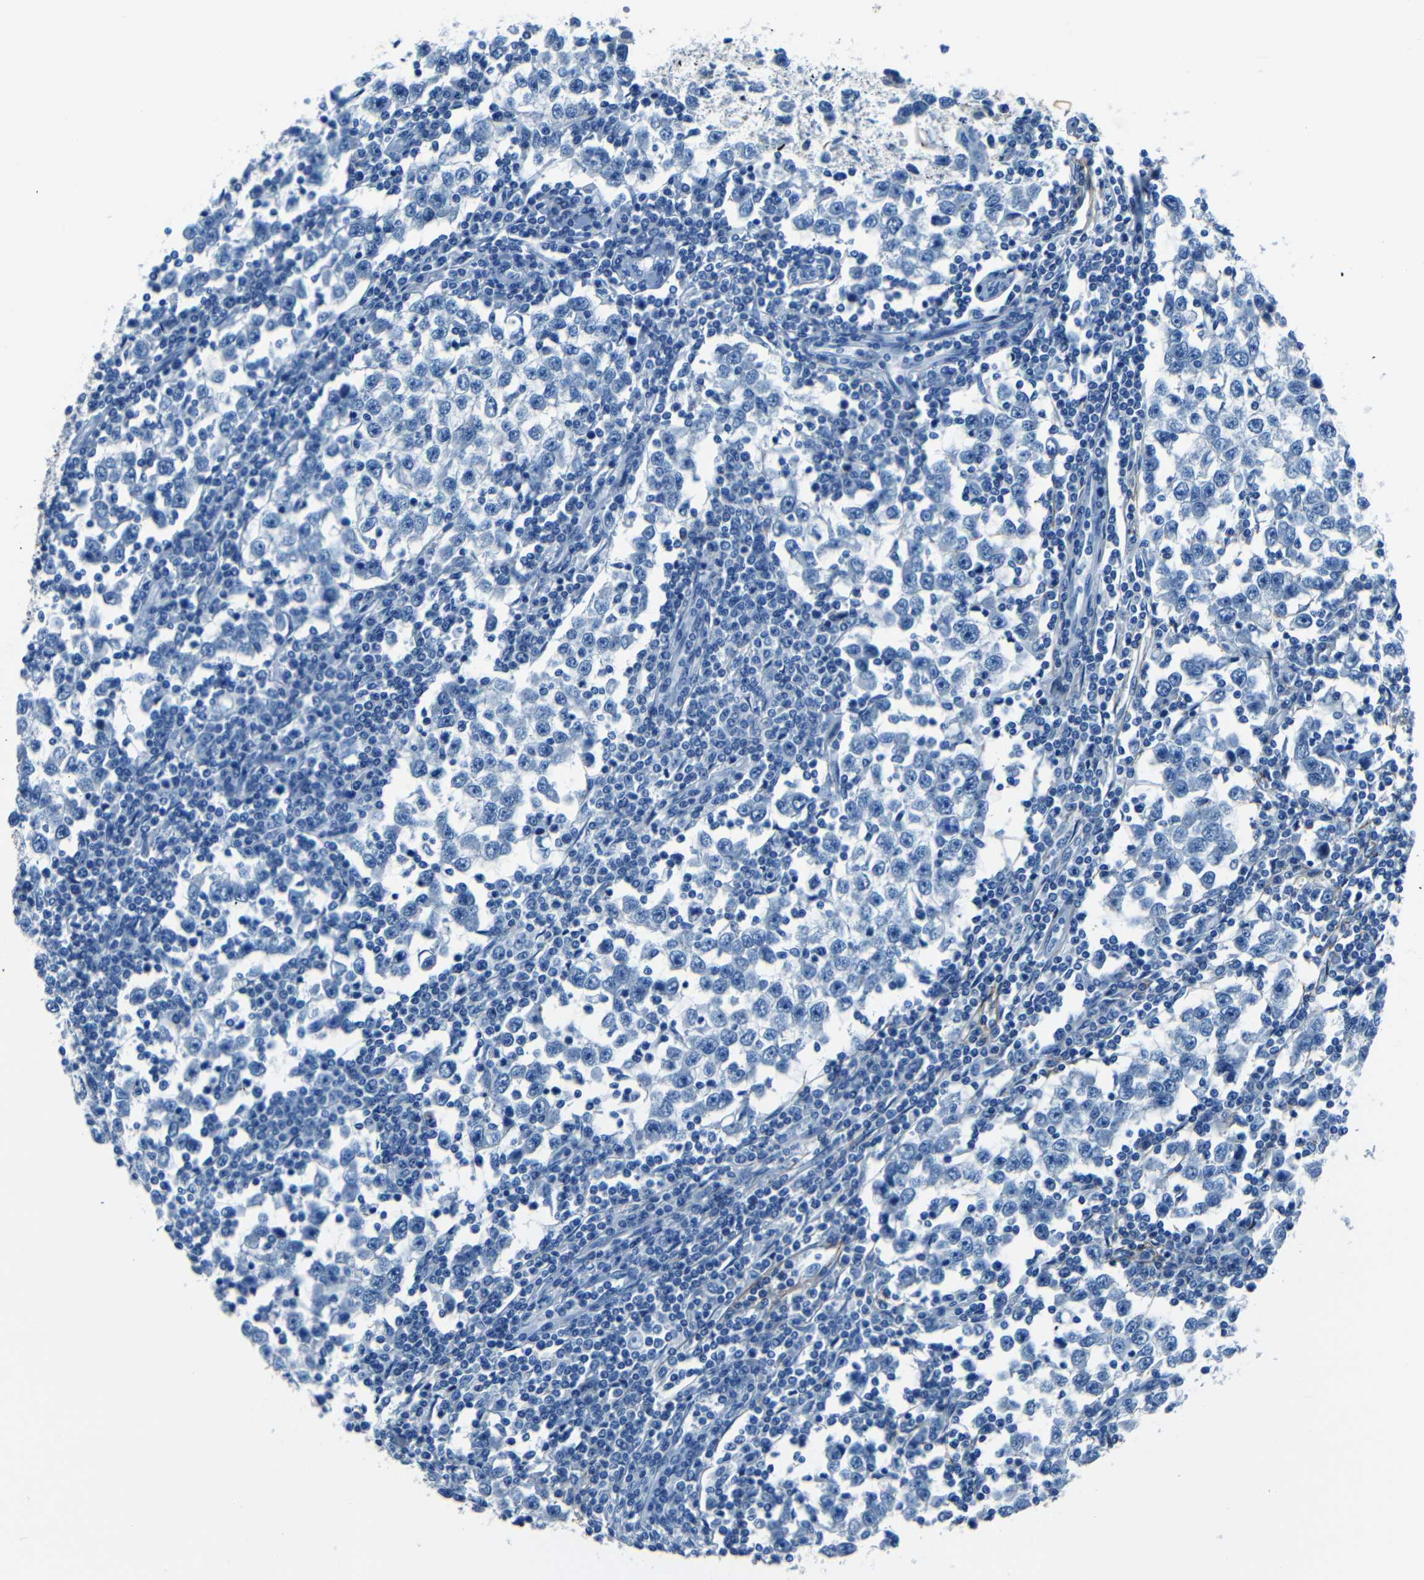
{"staining": {"intensity": "negative", "quantity": "none", "location": "none"}, "tissue": "testis cancer", "cell_type": "Tumor cells", "image_type": "cancer", "snomed": [{"axis": "morphology", "description": "Seminoma, NOS"}, {"axis": "topography", "description": "Testis"}], "caption": "The immunohistochemistry image has no significant positivity in tumor cells of testis seminoma tissue.", "gene": "FBN2", "patient": {"sex": "male", "age": 65}}